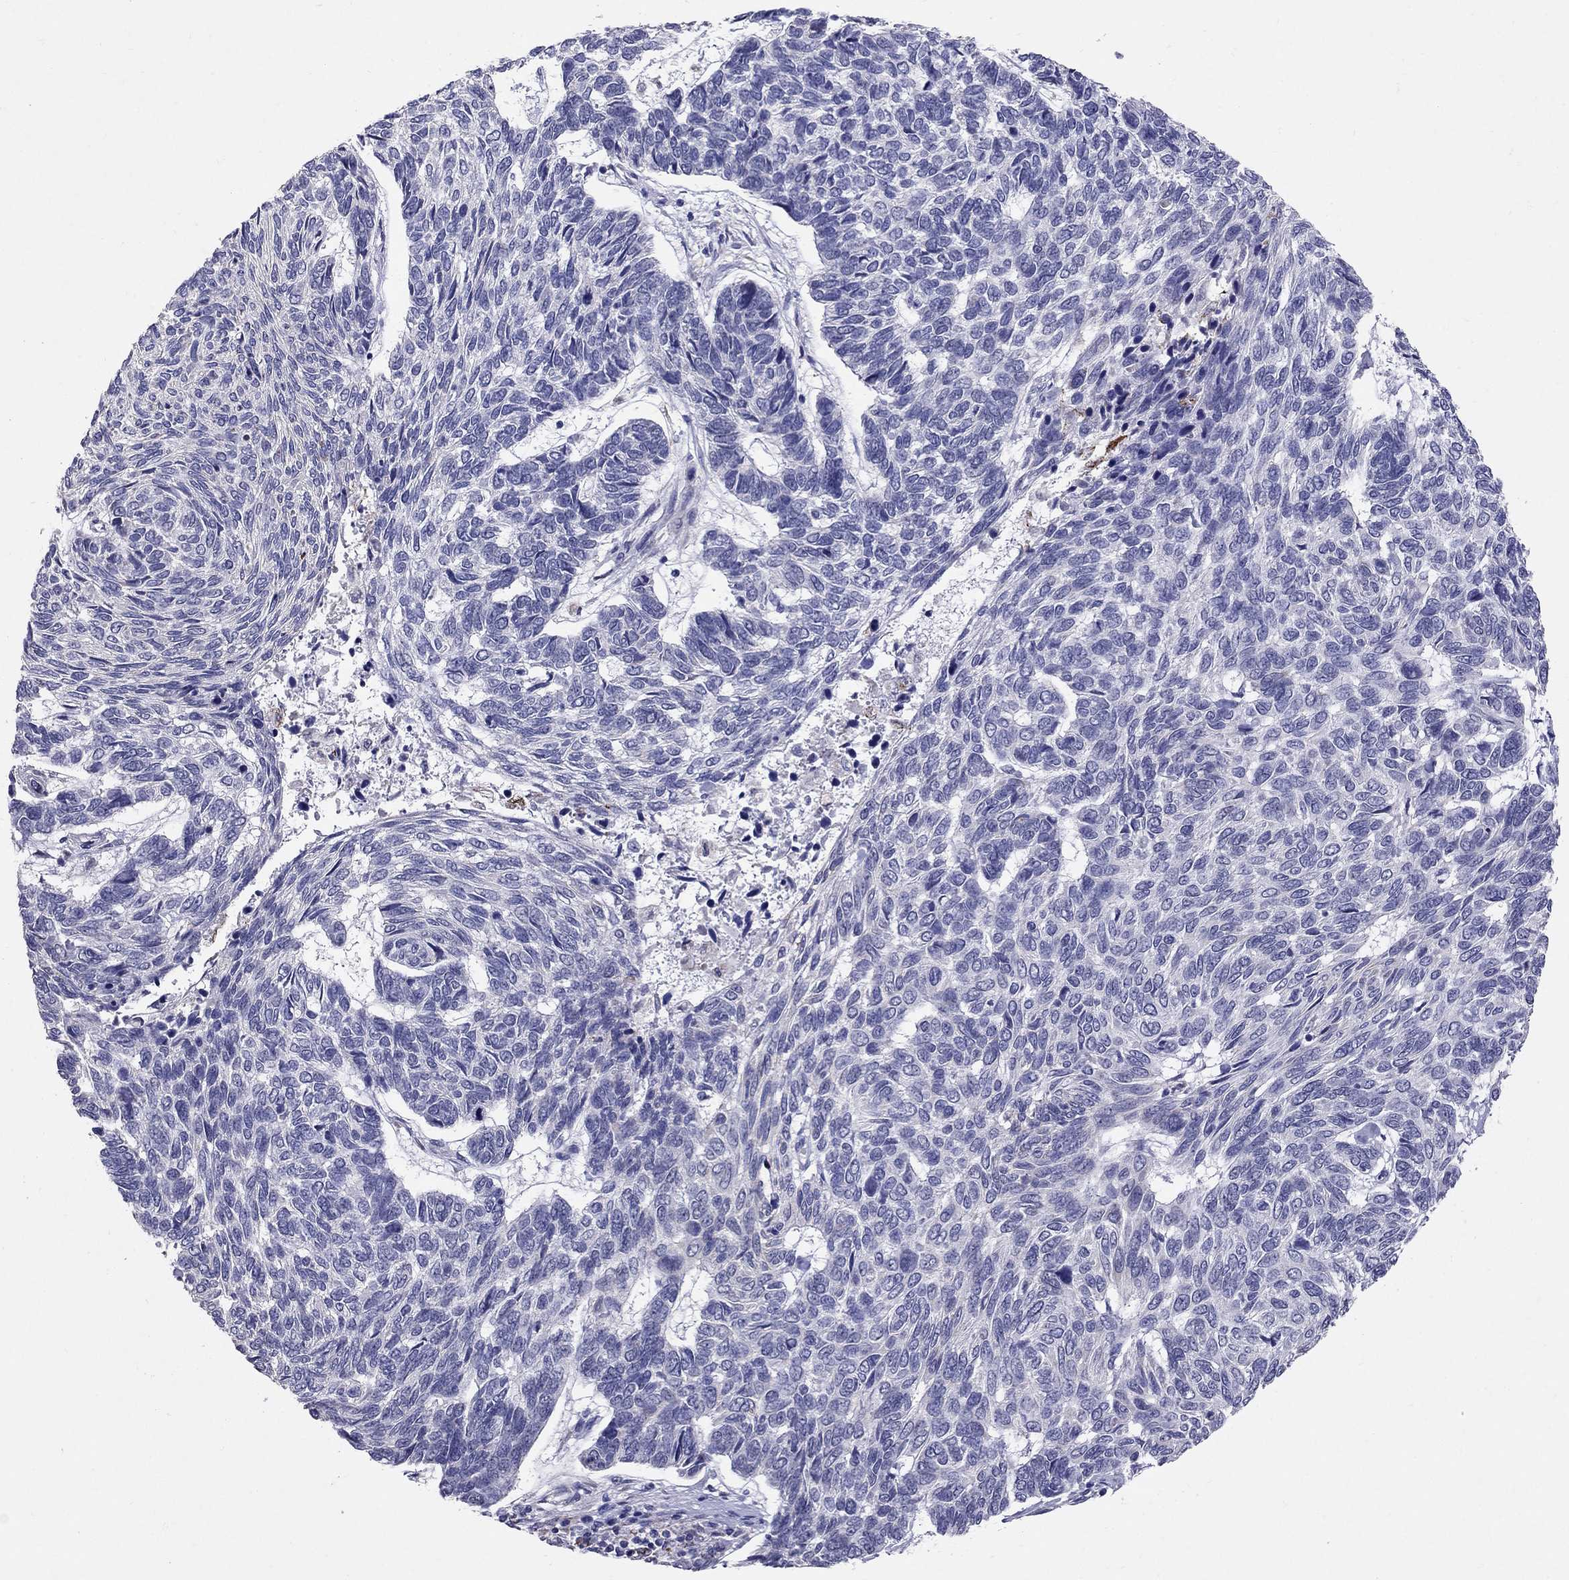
{"staining": {"intensity": "negative", "quantity": "none", "location": "none"}, "tissue": "skin cancer", "cell_type": "Tumor cells", "image_type": "cancer", "snomed": [{"axis": "morphology", "description": "Basal cell carcinoma"}, {"axis": "topography", "description": "Skin"}], "caption": "A high-resolution photomicrograph shows immunohistochemistry (IHC) staining of skin cancer, which demonstrates no significant positivity in tumor cells.", "gene": "MYO3B", "patient": {"sex": "female", "age": 65}}